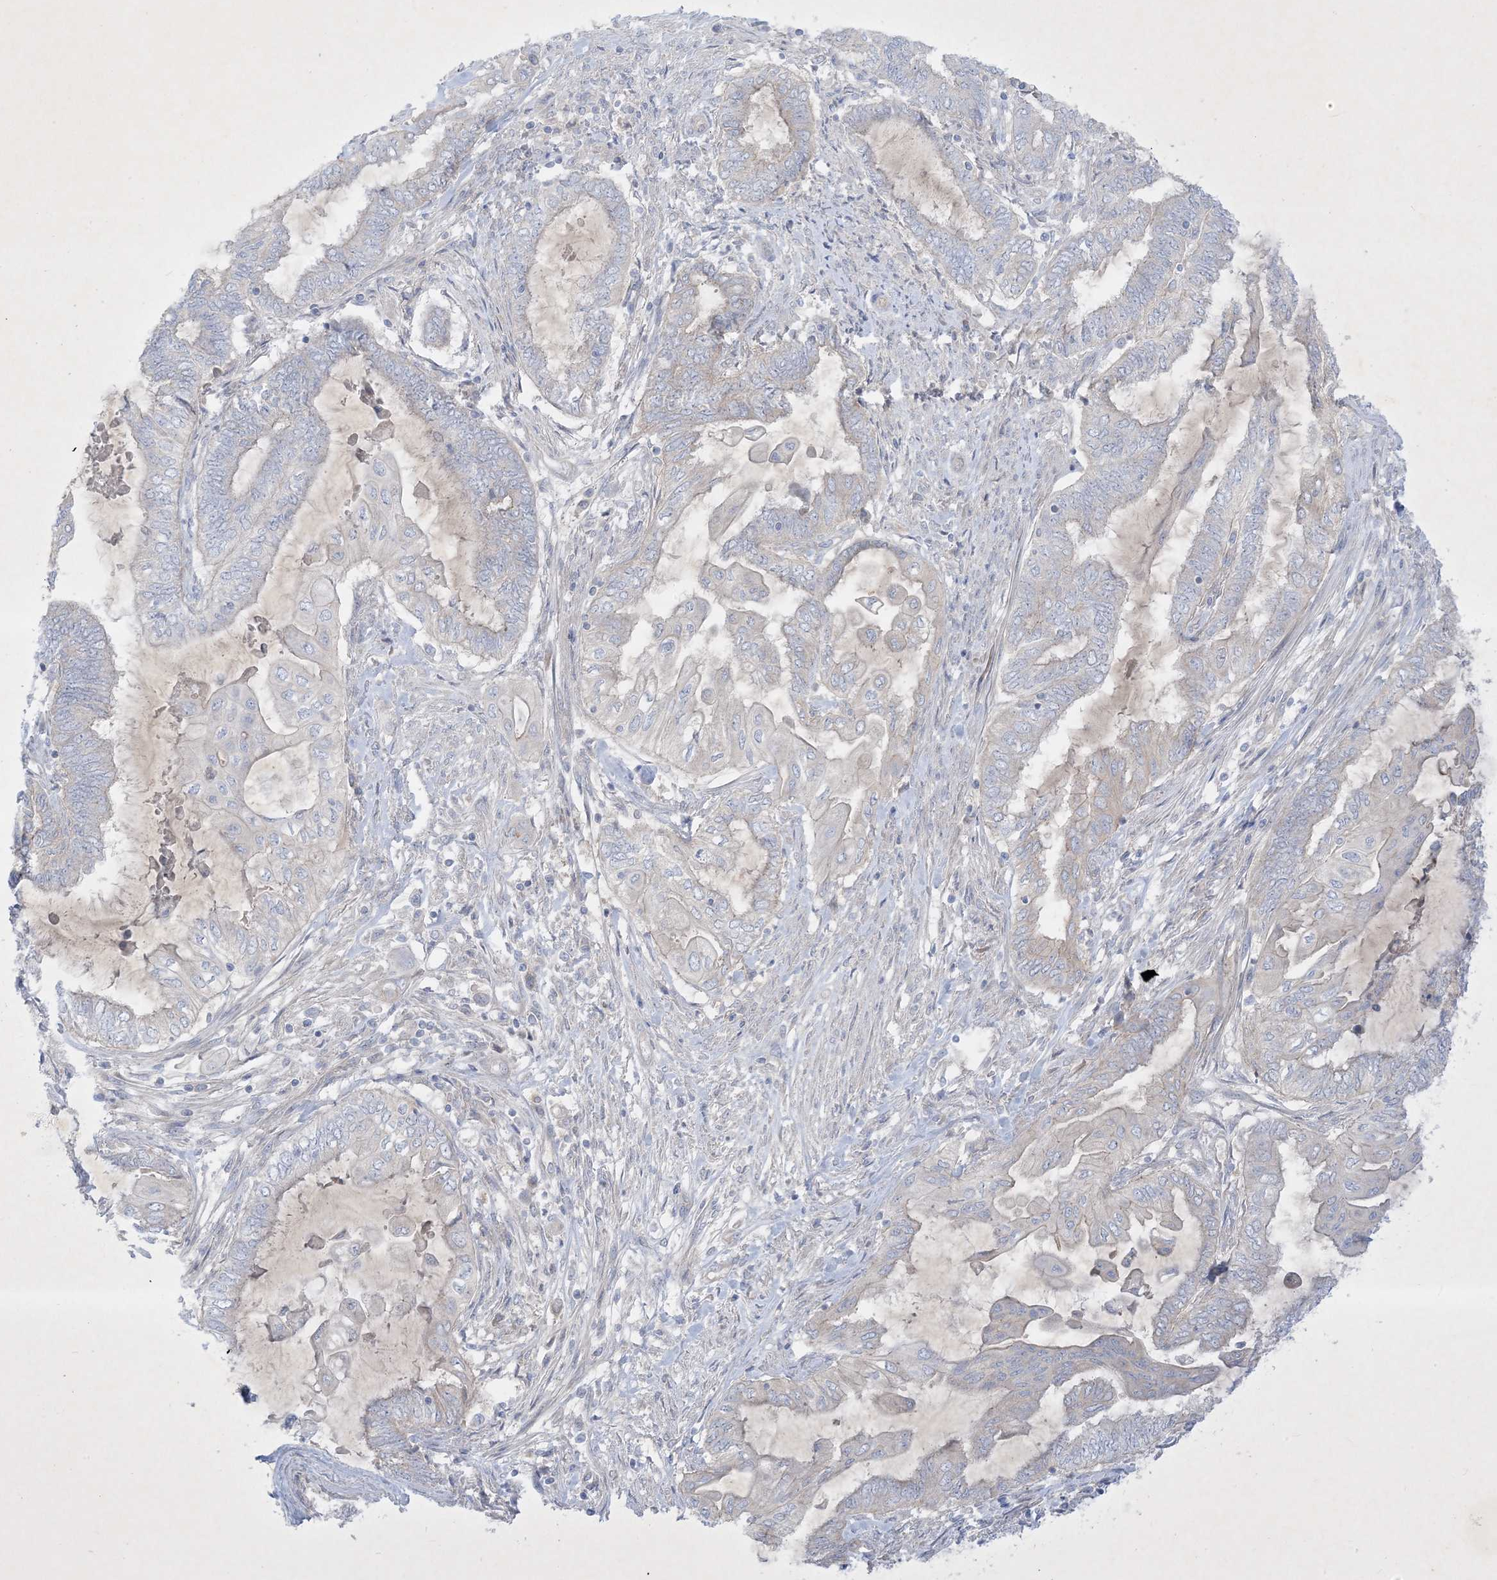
{"staining": {"intensity": "negative", "quantity": "none", "location": "none"}, "tissue": "endometrial cancer", "cell_type": "Tumor cells", "image_type": "cancer", "snomed": [{"axis": "morphology", "description": "Adenocarcinoma, NOS"}, {"axis": "topography", "description": "Uterus"}, {"axis": "topography", "description": "Endometrium"}], "caption": "Immunohistochemistry (IHC) micrograph of neoplastic tissue: endometrial adenocarcinoma stained with DAB (3,3'-diaminobenzidine) exhibits no significant protein expression in tumor cells.", "gene": "PLEKHA3", "patient": {"sex": "female", "age": 70}}